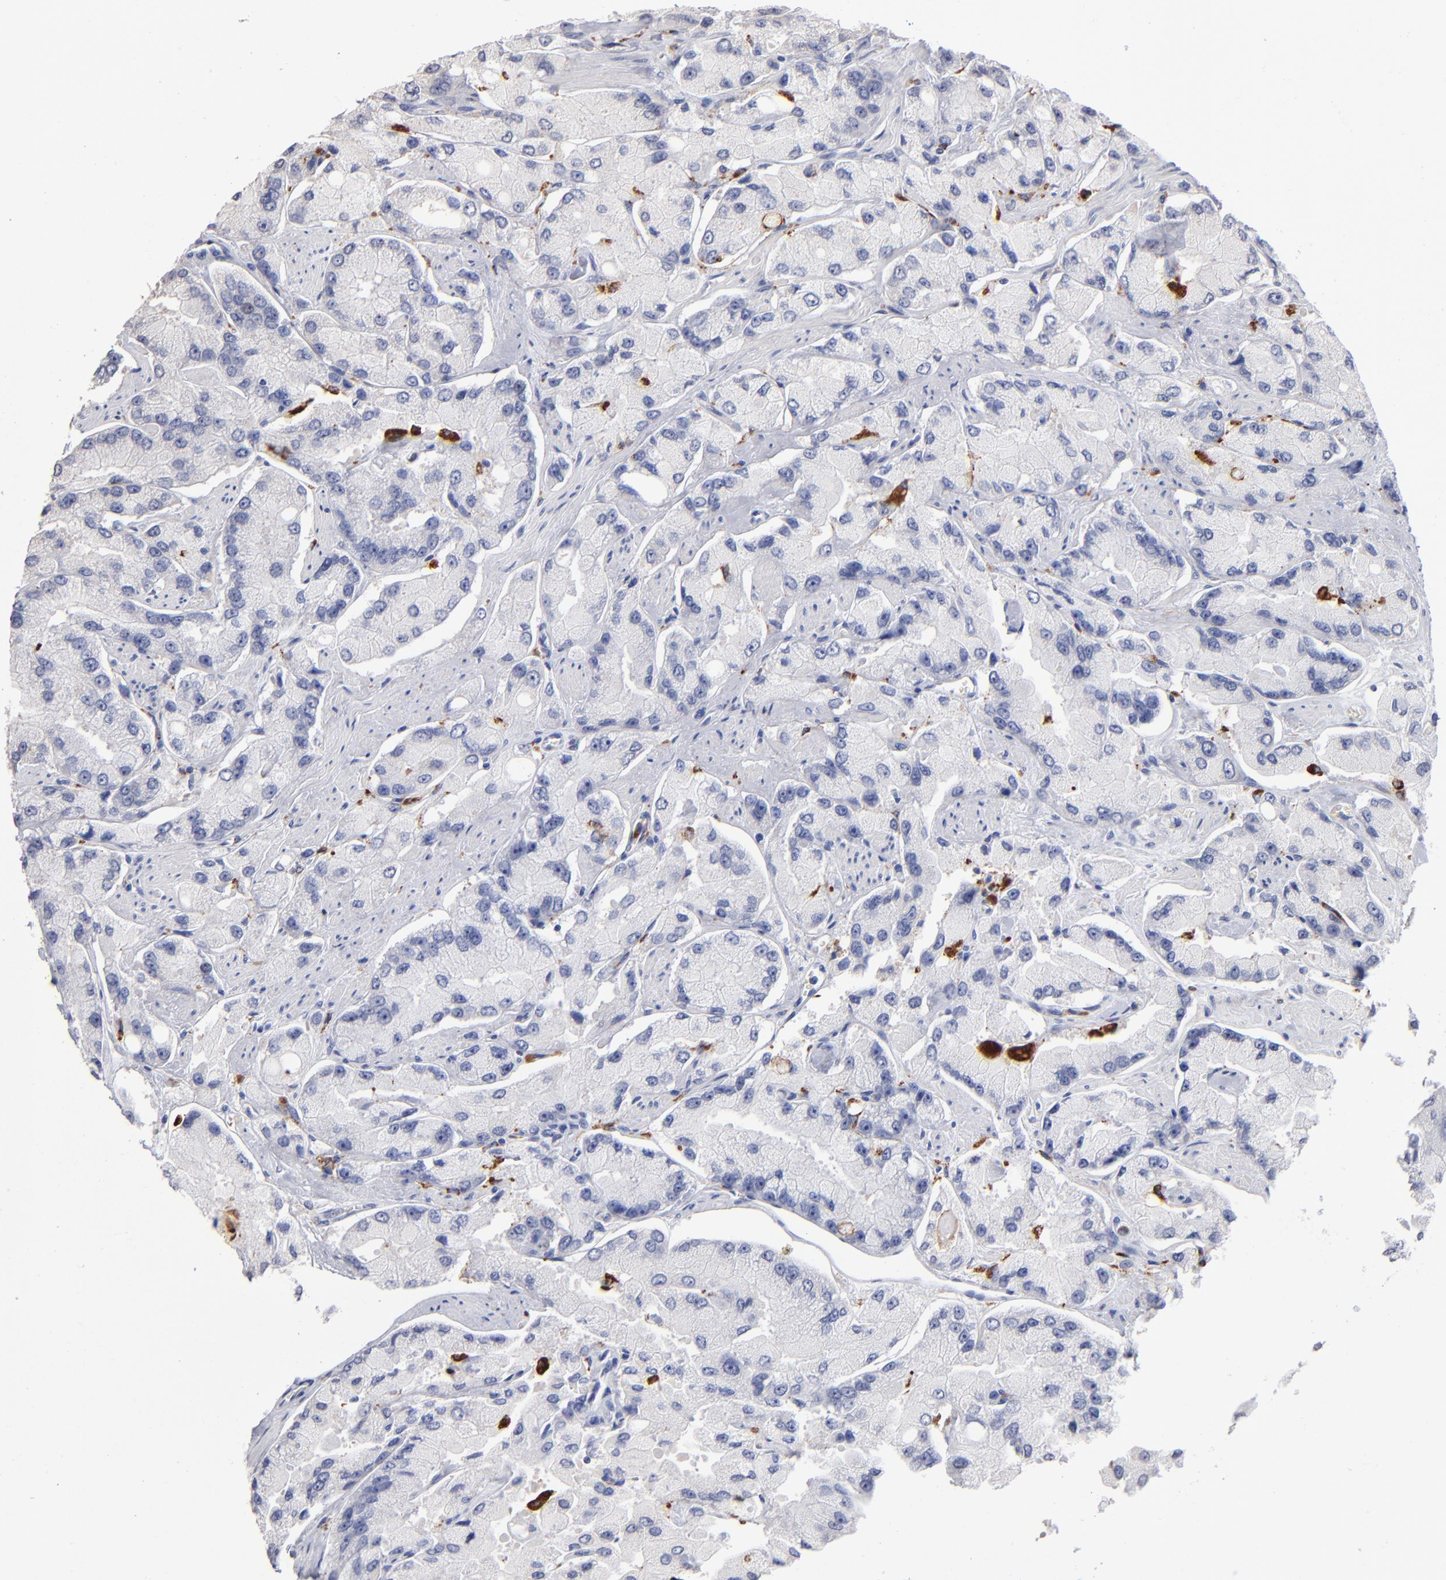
{"staining": {"intensity": "negative", "quantity": "none", "location": "none"}, "tissue": "prostate cancer", "cell_type": "Tumor cells", "image_type": "cancer", "snomed": [{"axis": "morphology", "description": "Adenocarcinoma, High grade"}, {"axis": "topography", "description": "Prostate"}], "caption": "DAB immunohistochemical staining of prostate cancer demonstrates no significant expression in tumor cells.", "gene": "CD180", "patient": {"sex": "male", "age": 58}}